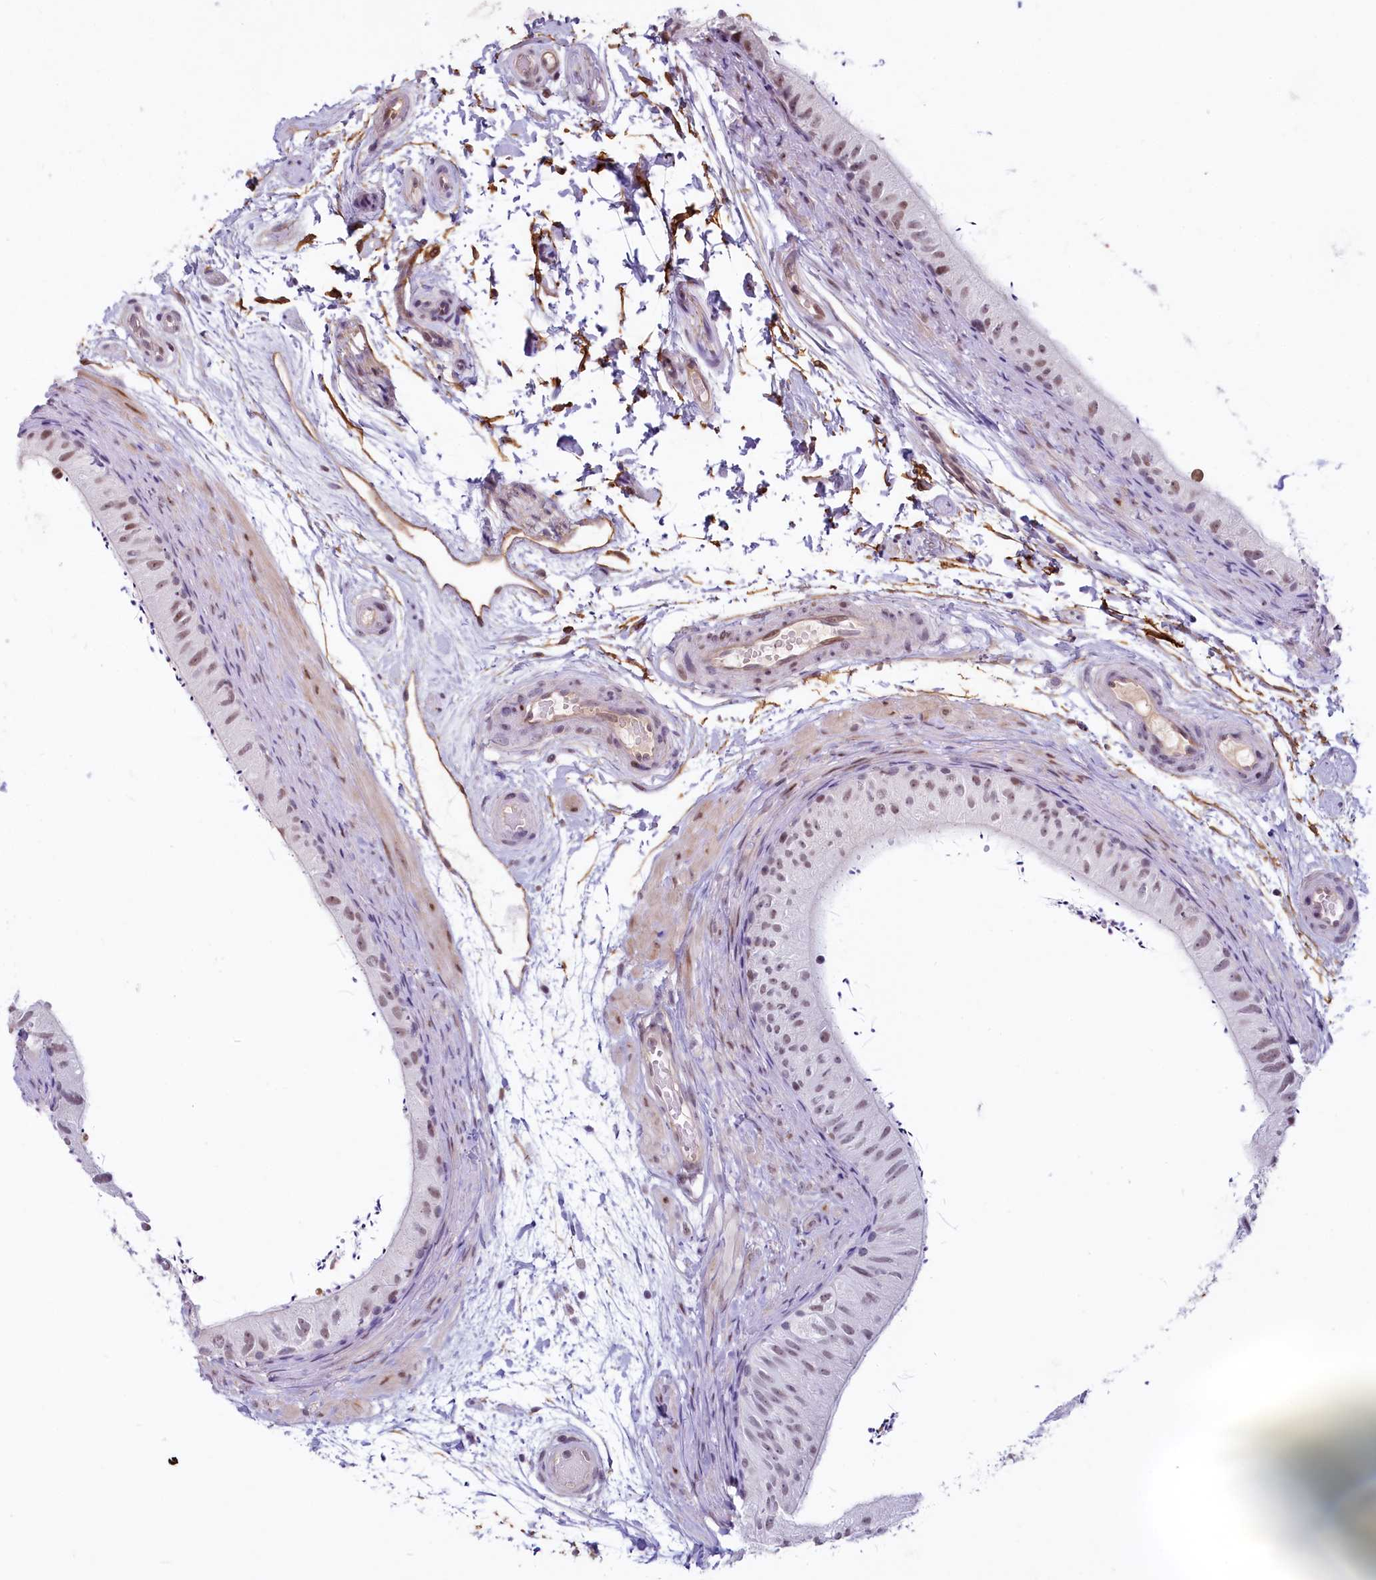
{"staining": {"intensity": "moderate", "quantity": "<25%", "location": "nuclear"}, "tissue": "epididymis", "cell_type": "Glandular cells", "image_type": "normal", "snomed": [{"axis": "morphology", "description": "Normal tissue, NOS"}, {"axis": "topography", "description": "Epididymis"}], "caption": "An immunohistochemistry photomicrograph of benign tissue is shown. Protein staining in brown shows moderate nuclear positivity in epididymis within glandular cells. (DAB IHC, brown staining for protein, blue staining for nuclei).", "gene": "PROCR", "patient": {"sex": "male", "age": 50}}